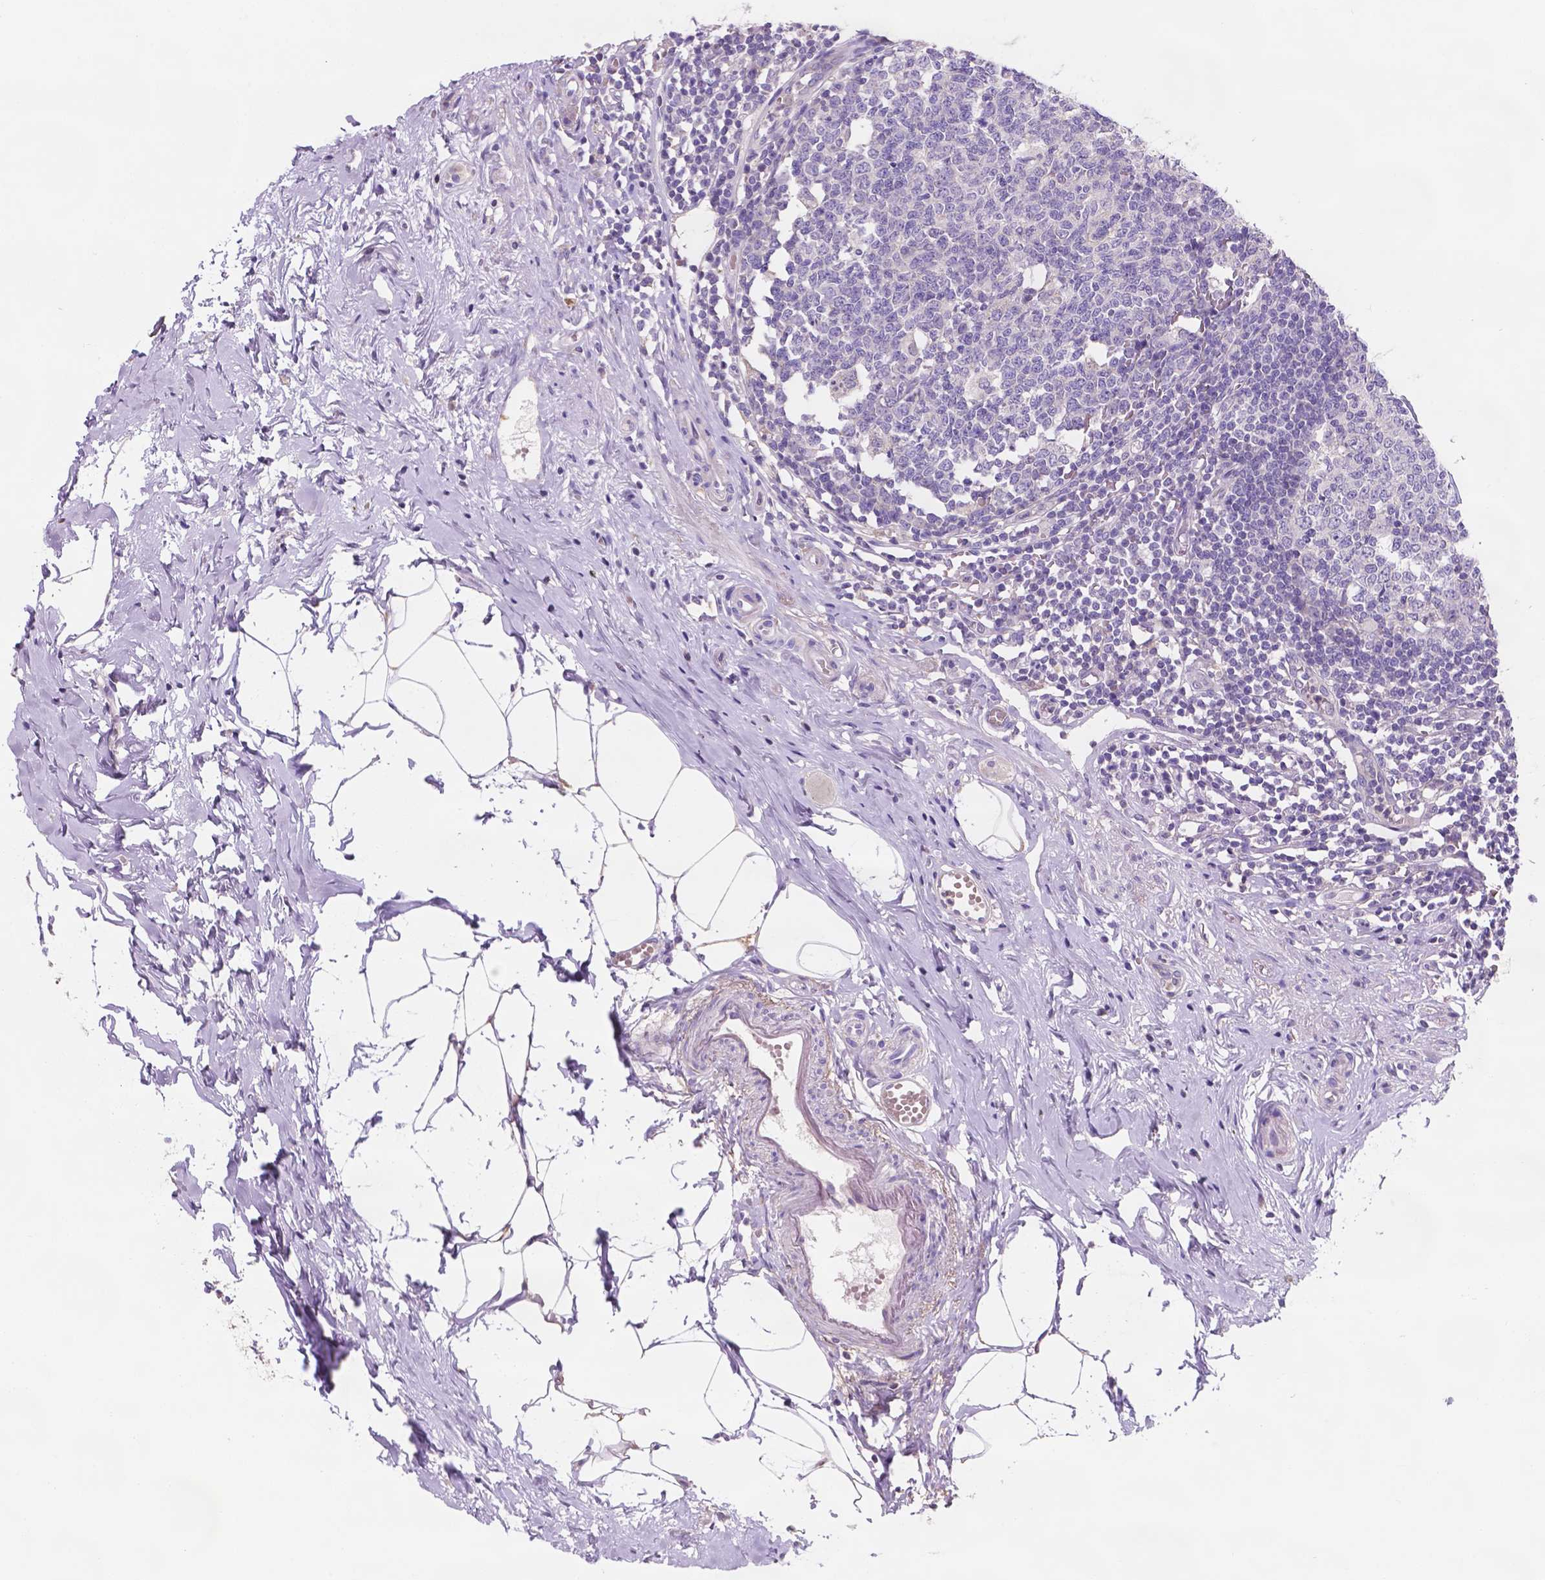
{"staining": {"intensity": "moderate", "quantity": ">75%", "location": "cytoplasmic/membranous"}, "tissue": "appendix", "cell_type": "Glandular cells", "image_type": "normal", "snomed": [{"axis": "morphology", "description": "Normal tissue, NOS"}, {"axis": "morphology", "description": "Carcinoma, endometroid"}, {"axis": "topography", "description": "Appendix"}, {"axis": "topography", "description": "Colon"}], "caption": "Glandular cells reveal medium levels of moderate cytoplasmic/membranous positivity in about >75% of cells in normal appendix.", "gene": "MKRN2OS", "patient": {"sex": "female", "age": 60}}